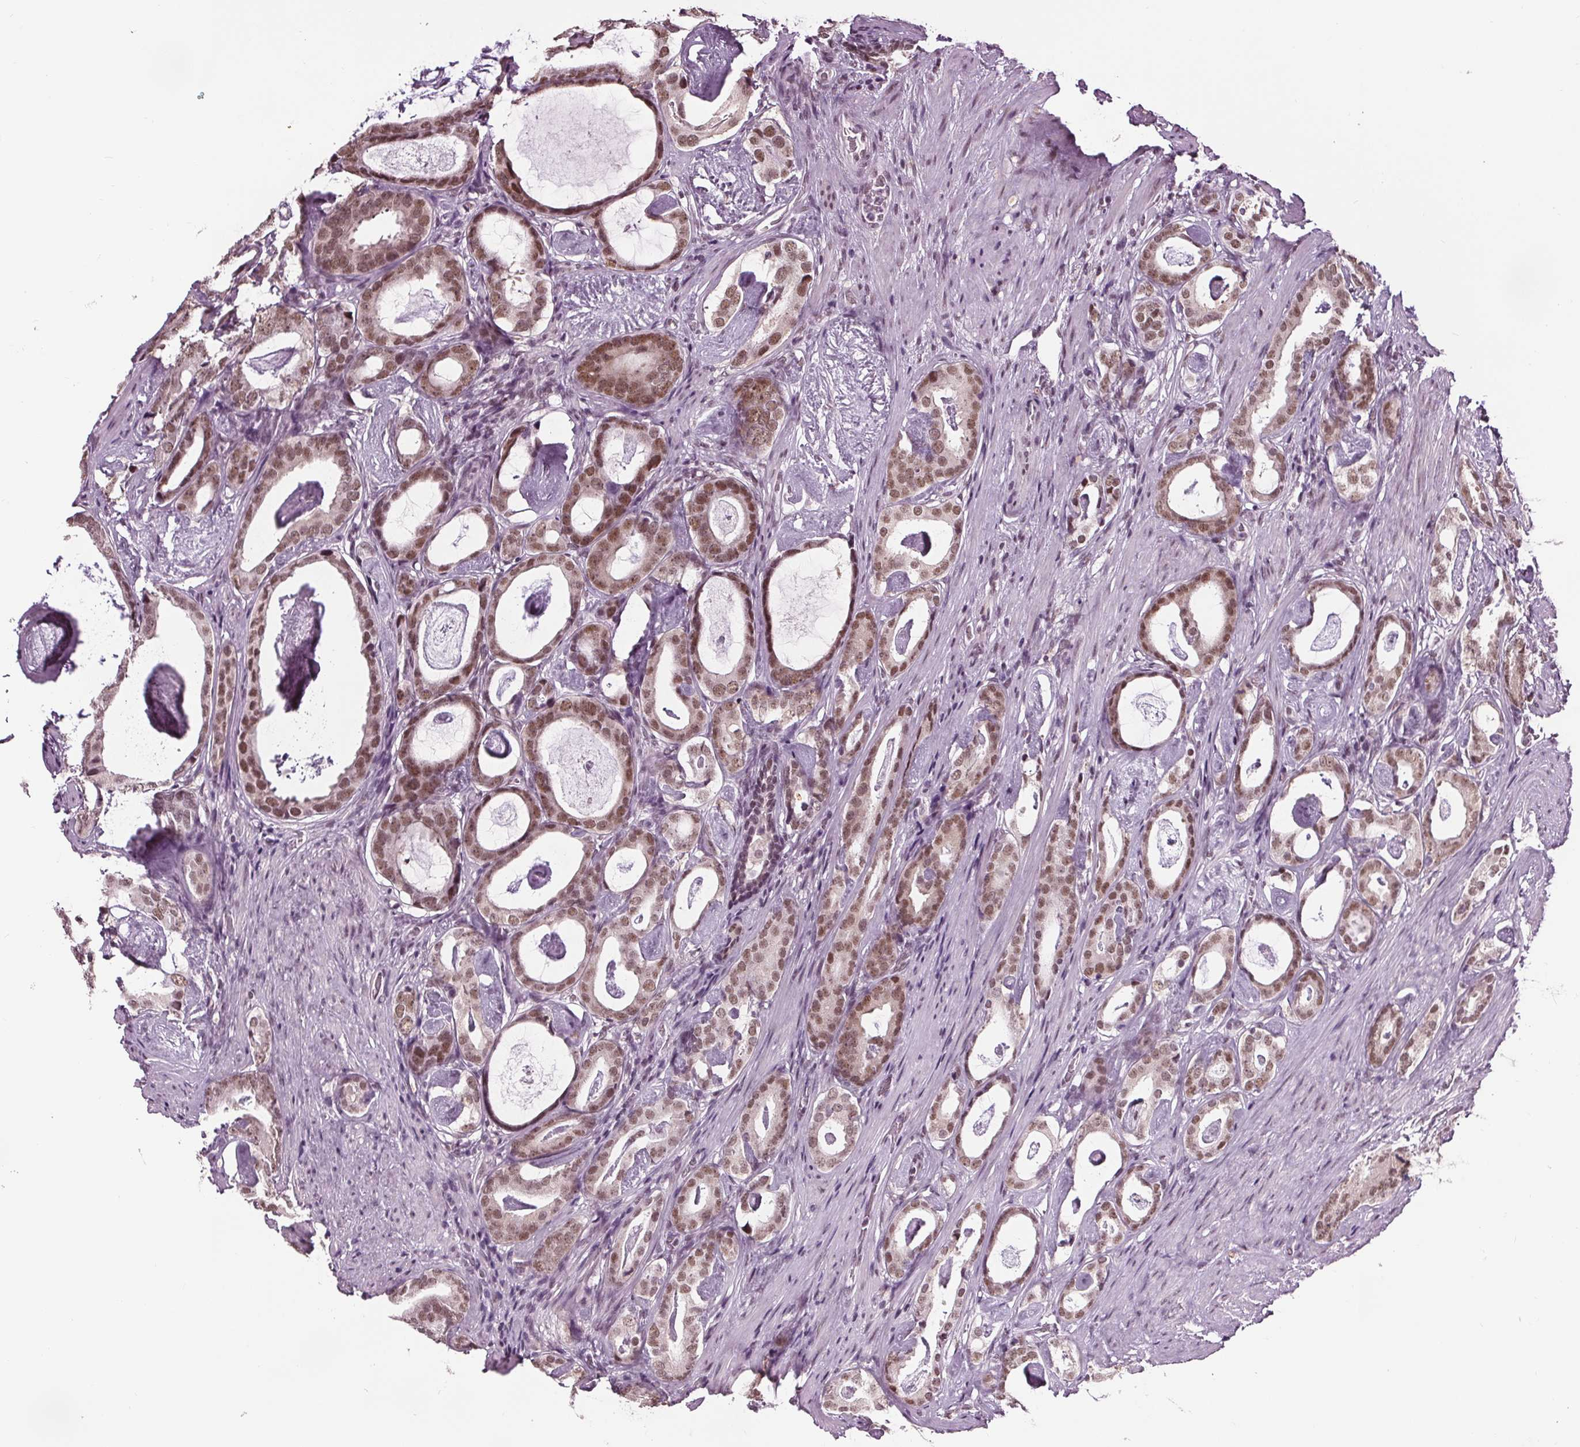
{"staining": {"intensity": "moderate", "quantity": ">75%", "location": "nuclear"}, "tissue": "prostate cancer", "cell_type": "Tumor cells", "image_type": "cancer", "snomed": [{"axis": "morphology", "description": "Adenocarcinoma, Low grade"}, {"axis": "topography", "description": "Prostate and seminal vesicle, NOS"}], "caption": "Prostate cancer (low-grade adenocarcinoma) stained for a protein (brown) shows moderate nuclear positive staining in approximately >75% of tumor cells.", "gene": "IWS1", "patient": {"sex": "male", "age": 71}}